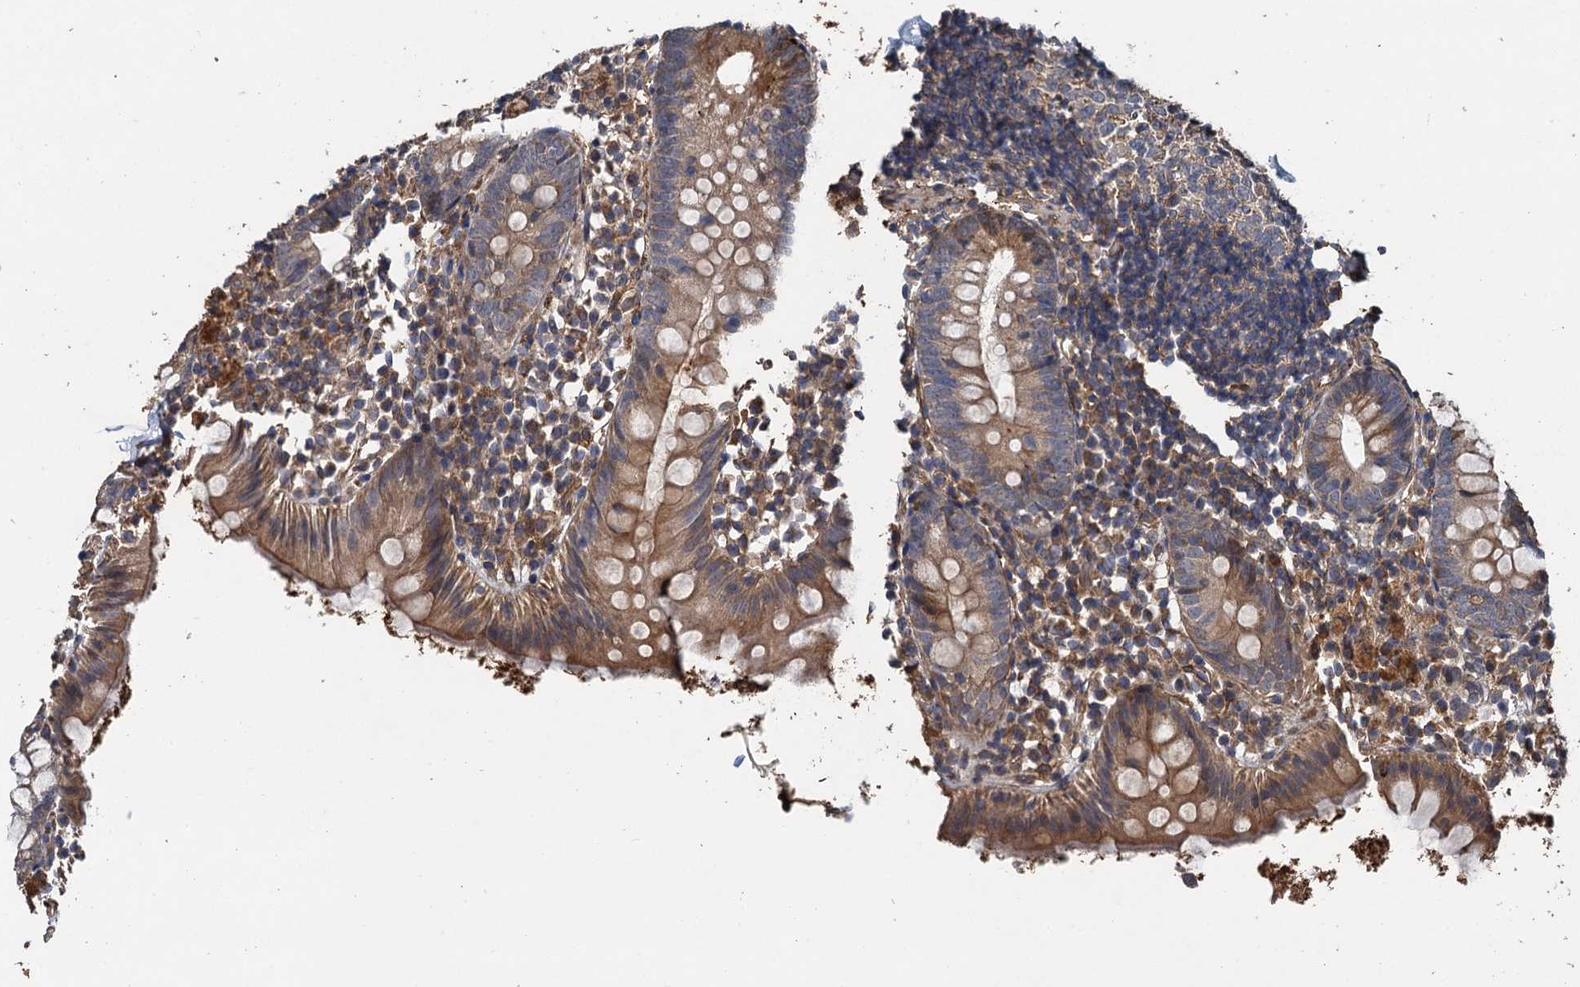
{"staining": {"intensity": "moderate", "quantity": ">75%", "location": "cytoplasmic/membranous"}, "tissue": "appendix", "cell_type": "Glandular cells", "image_type": "normal", "snomed": [{"axis": "morphology", "description": "Normal tissue, NOS"}, {"axis": "topography", "description": "Appendix"}], "caption": "This photomicrograph shows IHC staining of unremarkable human appendix, with medium moderate cytoplasmic/membranous expression in approximately >75% of glandular cells.", "gene": "MEAK7", "patient": {"sex": "female", "age": 20}}